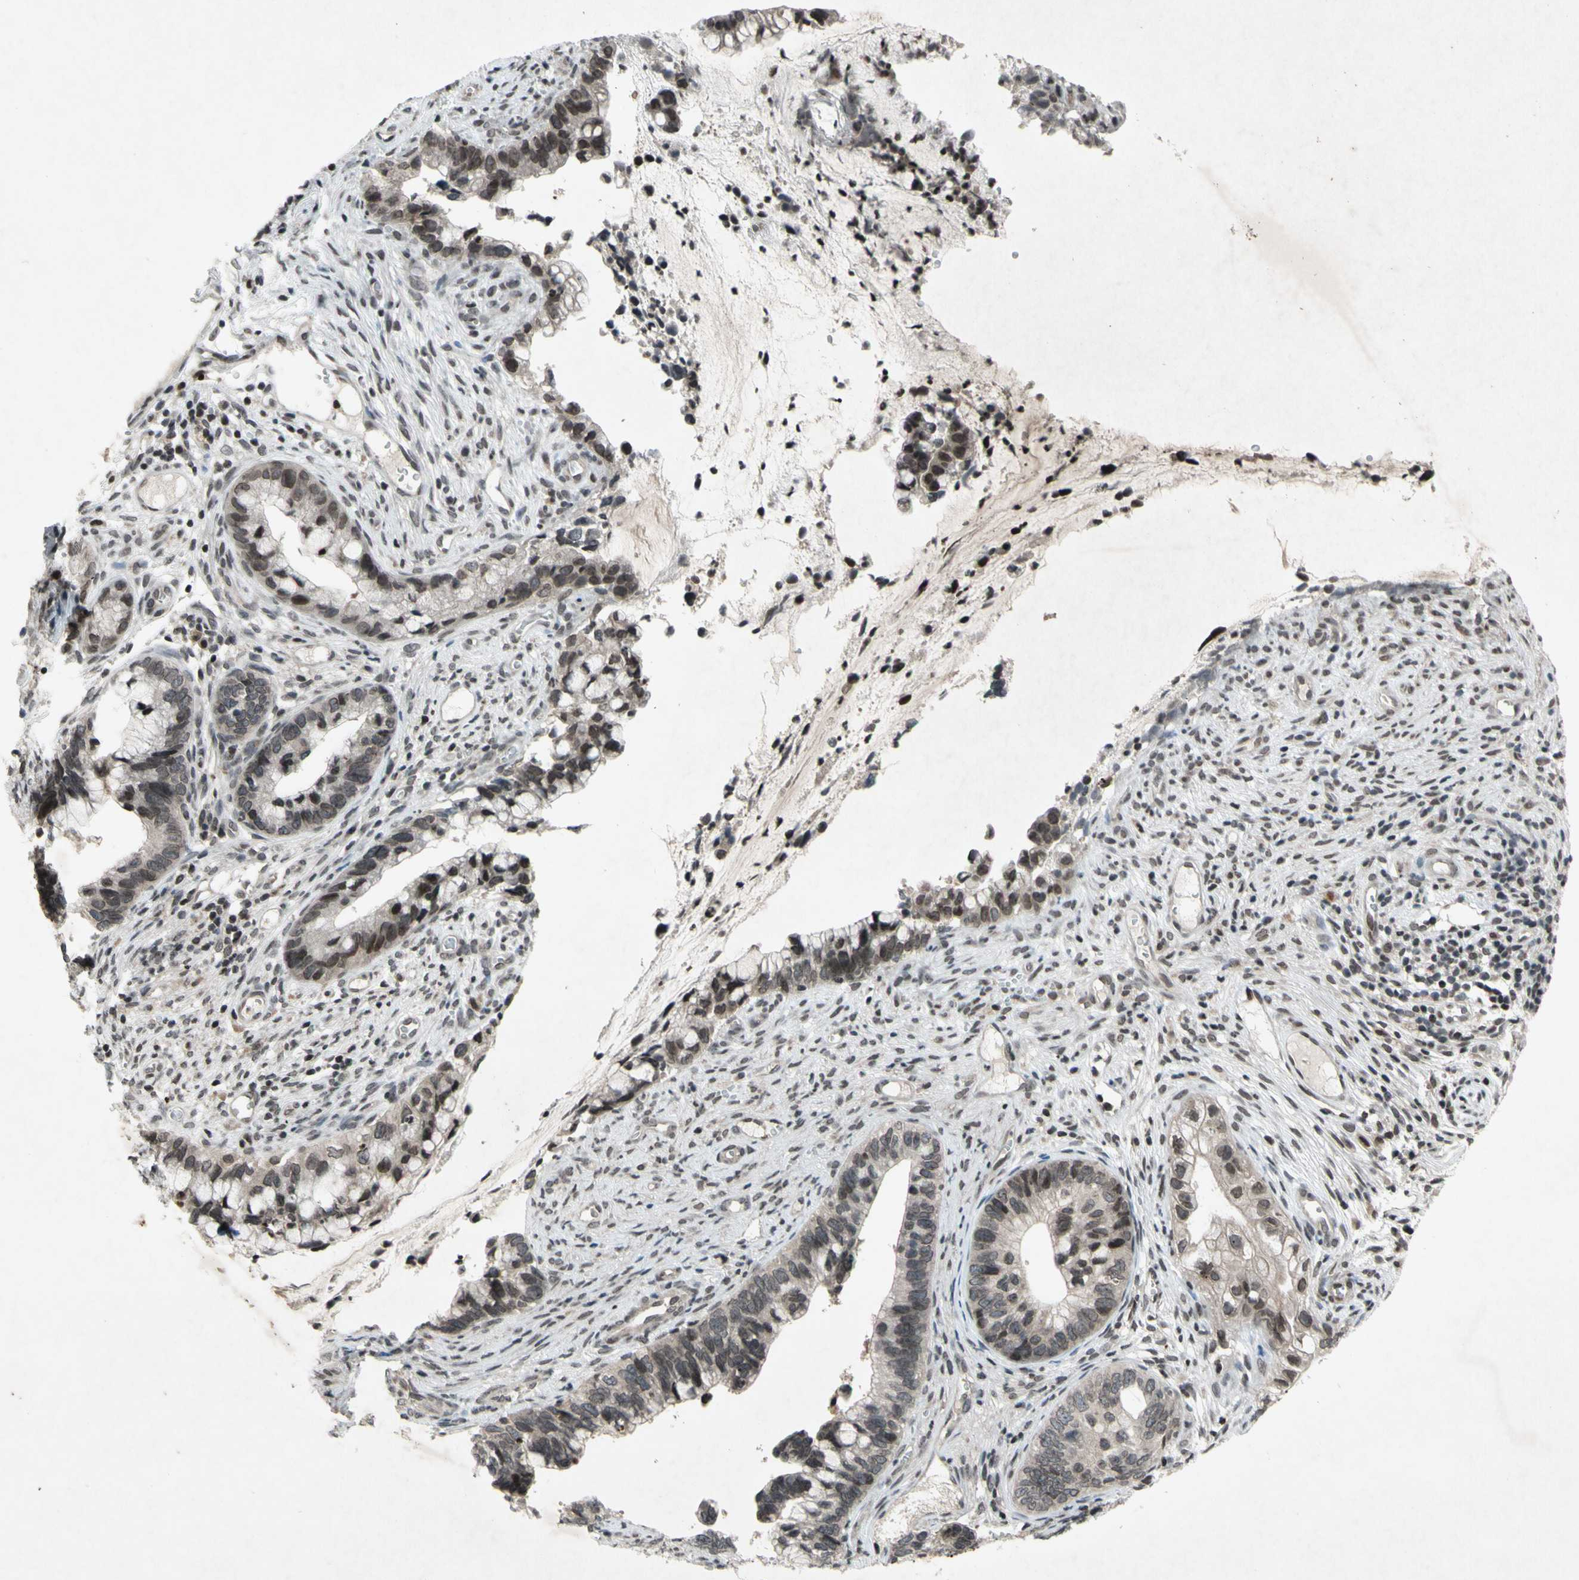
{"staining": {"intensity": "weak", "quantity": "25%-75%", "location": "cytoplasmic/membranous,nuclear"}, "tissue": "cervical cancer", "cell_type": "Tumor cells", "image_type": "cancer", "snomed": [{"axis": "morphology", "description": "Adenocarcinoma, NOS"}, {"axis": "topography", "description": "Cervix"}], "caption": "High-power microscopy captured an IHC photomicrograph of cervical cancer (adenocarcinoma), revealing weak cytoplasmic/membranous and nuclear staining in about 25%-75% of tumor cells. (Stains: DAB in brown, nuclei in blue, Microscopy: brightfield microscopy at high magnification).", "gene": "XPO1", "patient": {"sex": "female", "age": 44}}